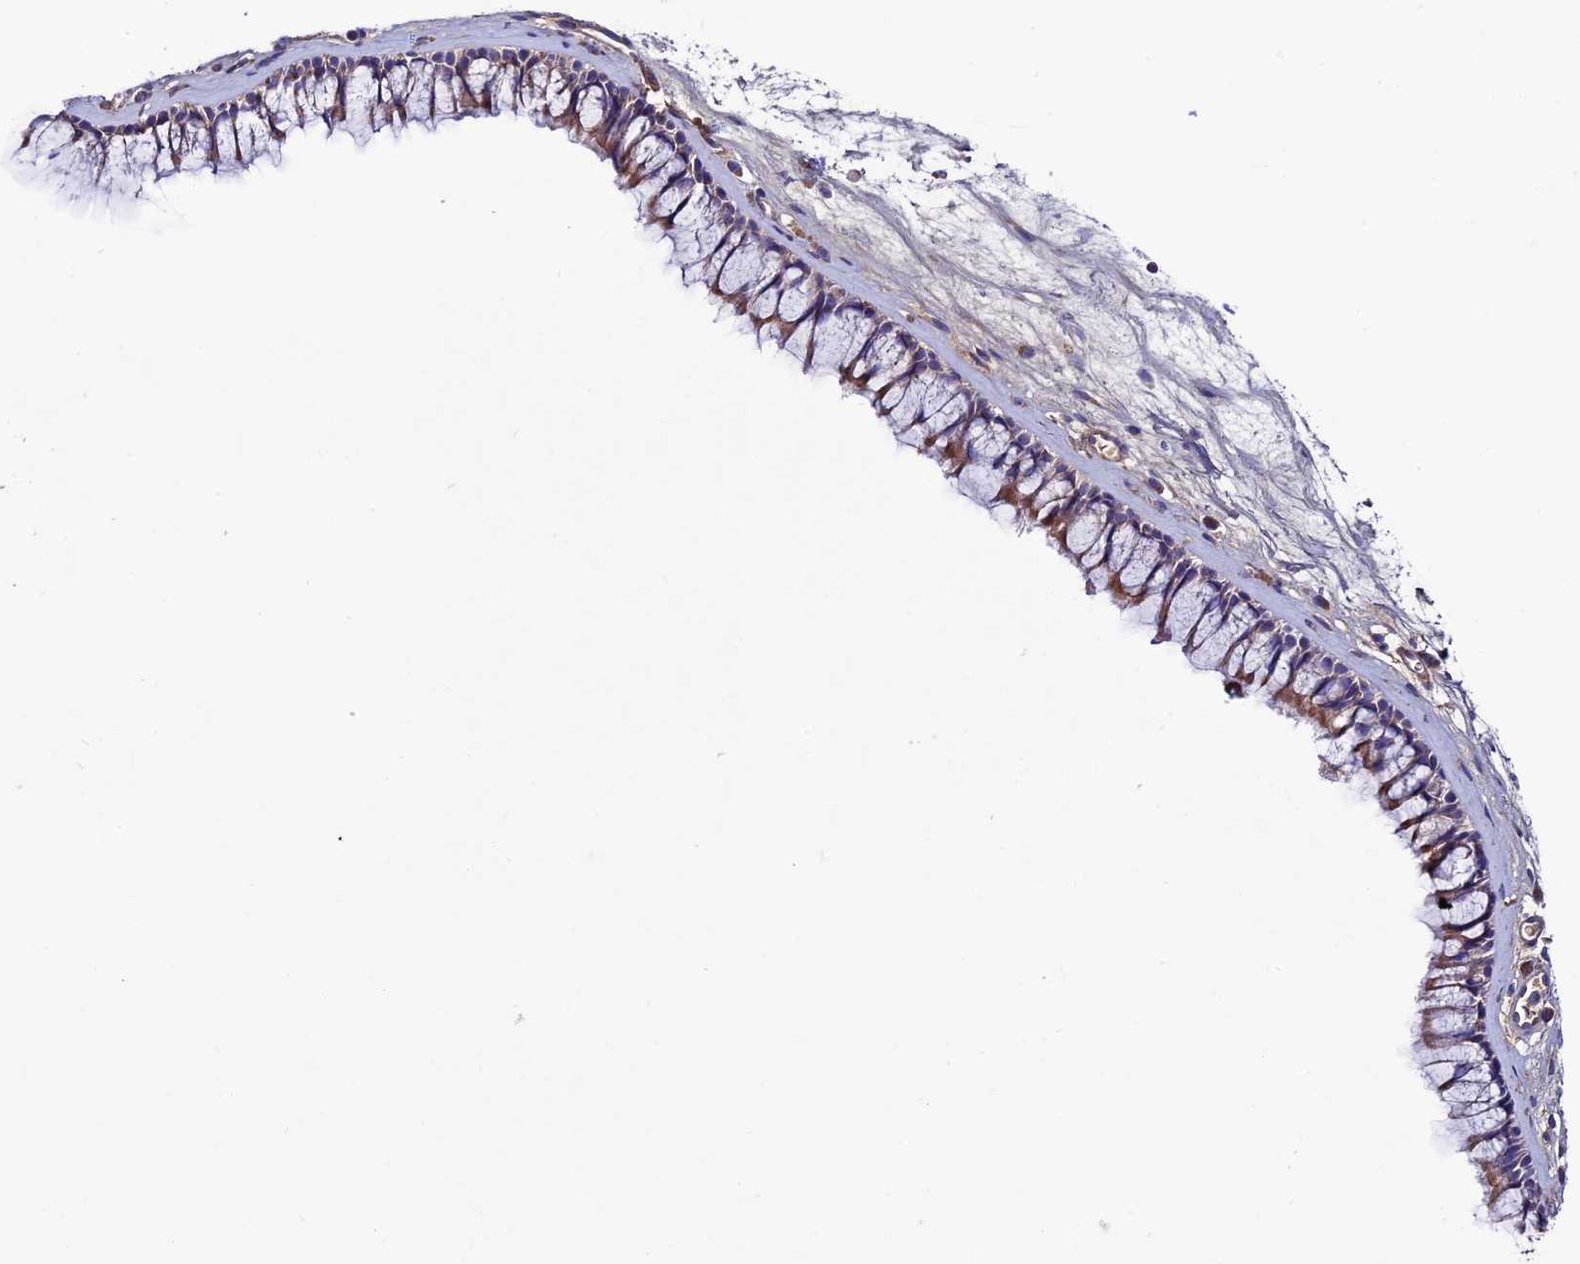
{"staining": {"intensity": "moderate", "quantity": ">75%", "location": "cytoplasmic/membranous"}, "tissue": "nasopharynx", "cell_type": "Respiratory epithelial cells", "image_type": "normal", "snomed": [{"axis": "morphology", "description": "Normal tissue, NOS"}, {"axis": "morphology", "description": "Inflammation, NOS"}, {"axis": "morphology", "description": "Malignant melanoma, Metastatic site"}, {"axis": "topography", "description": "Nasopharynx"}], "caption": "Immunohistochemistry photomicrograph of unremarkable human nasopharynx stained for a protein (brown), which reveals medium levels of moderate cytoplasmic/membranous staining in approximately >75% of respiratory epithelial cells.", "gene": "SLC15A5", "patient": {"sex": "male", "age": 70}}